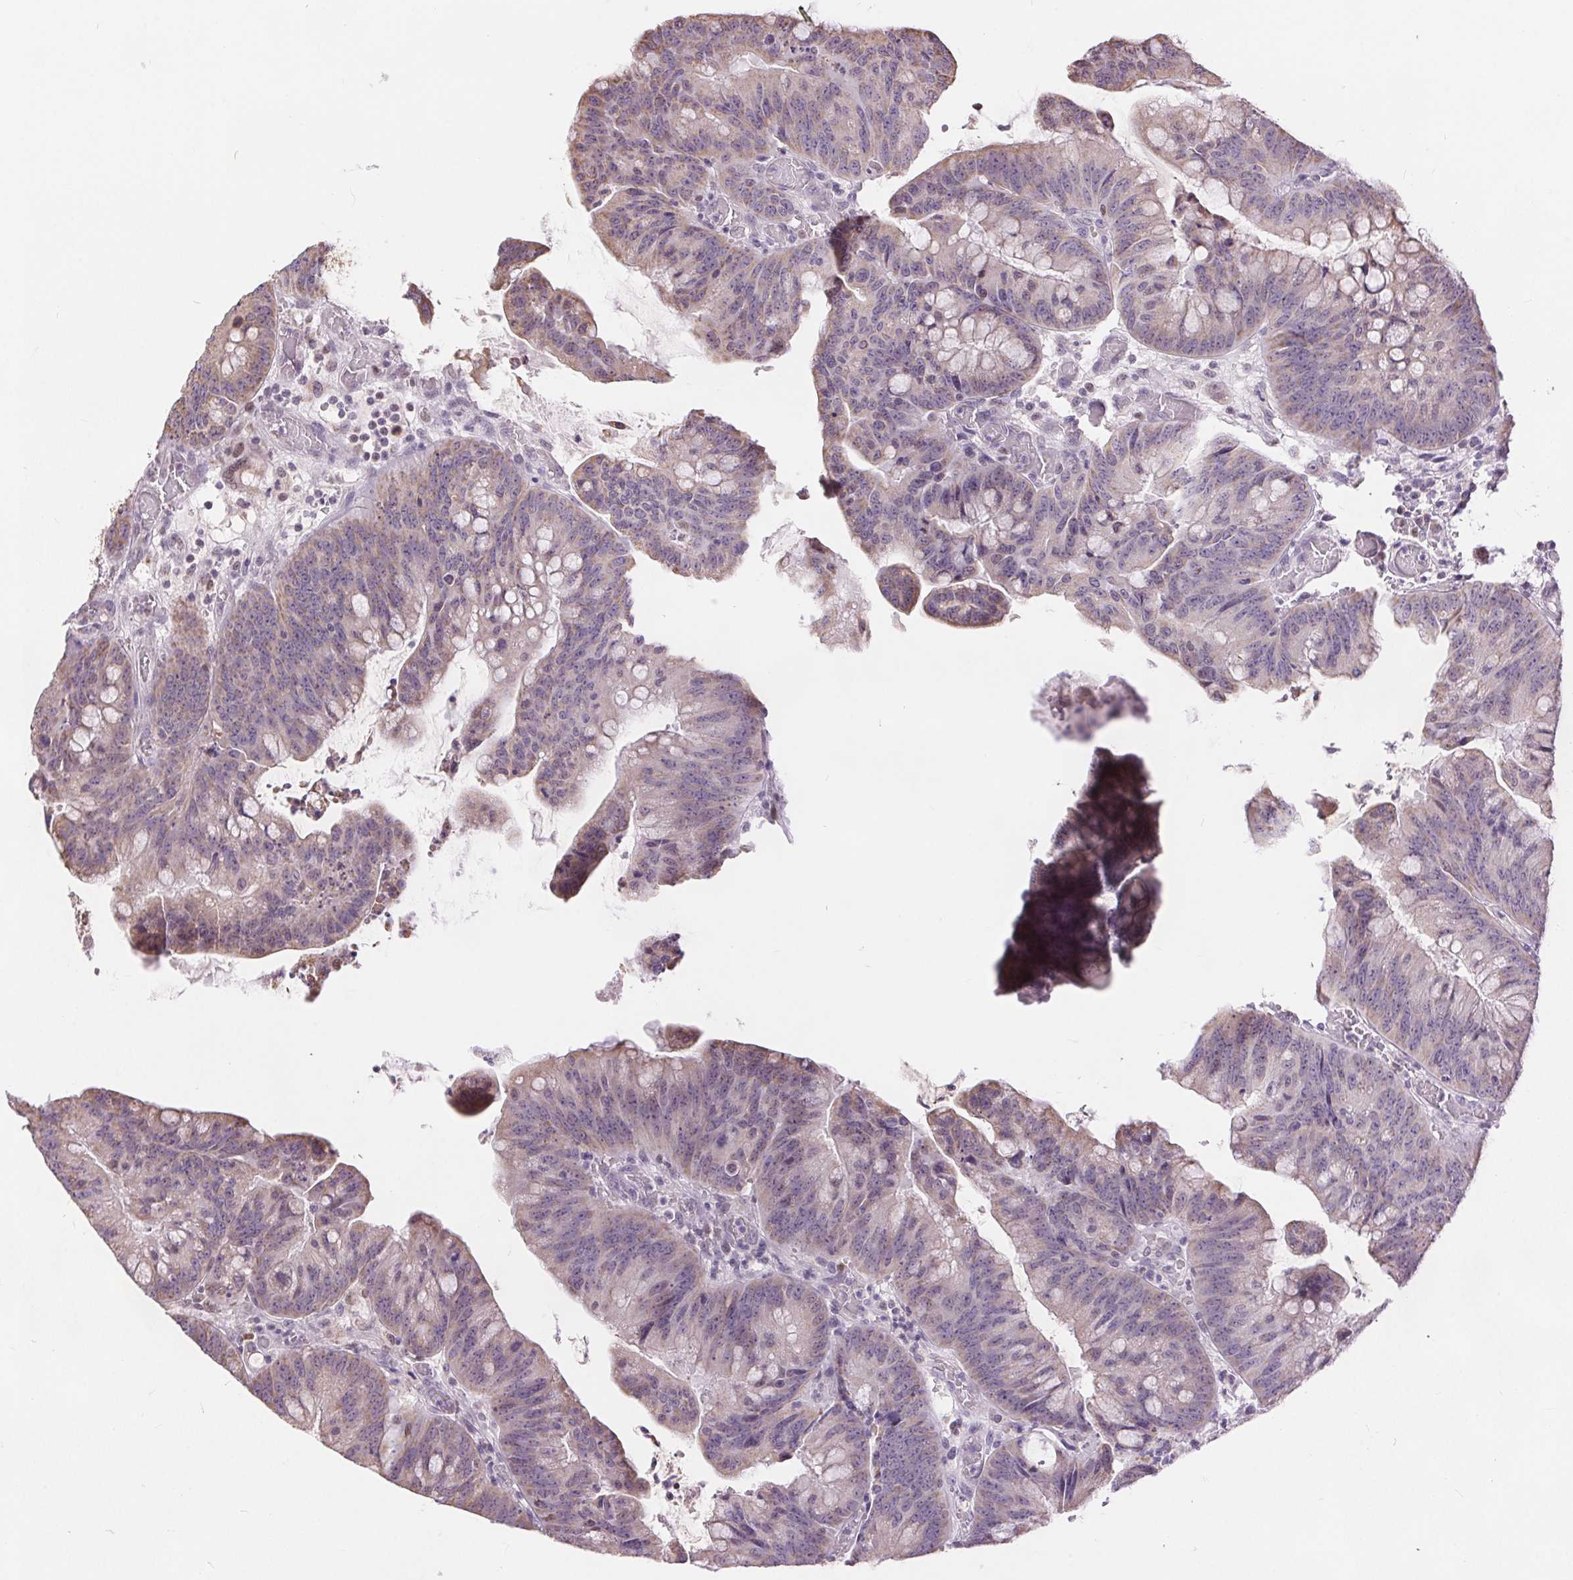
{"staining": {"intensity": "weak", "quantity": "<25%", "location": "cytoplasmic/membranous"}, "tissue": "colorectal cancer", "cell_type": "Tumor cells", "image_type": "cancer", "snomed": [{"axis": "morphology", "description": "Adenocarcinoma, NOS"}, {"axis": "topography", "description": "Colon"}], "caption": "The photomicrograph reveals no significant staining in tumor cells of colorectal adenocarcinoma. (Stains: DAB (3,3'-diaminobenzidine) IHC with hematoxylin counter stain, Microscopy: brightfield microscopy at high magnification).", "gene": "POU2F2", "patient": {"sex": "male", "age": 62}}